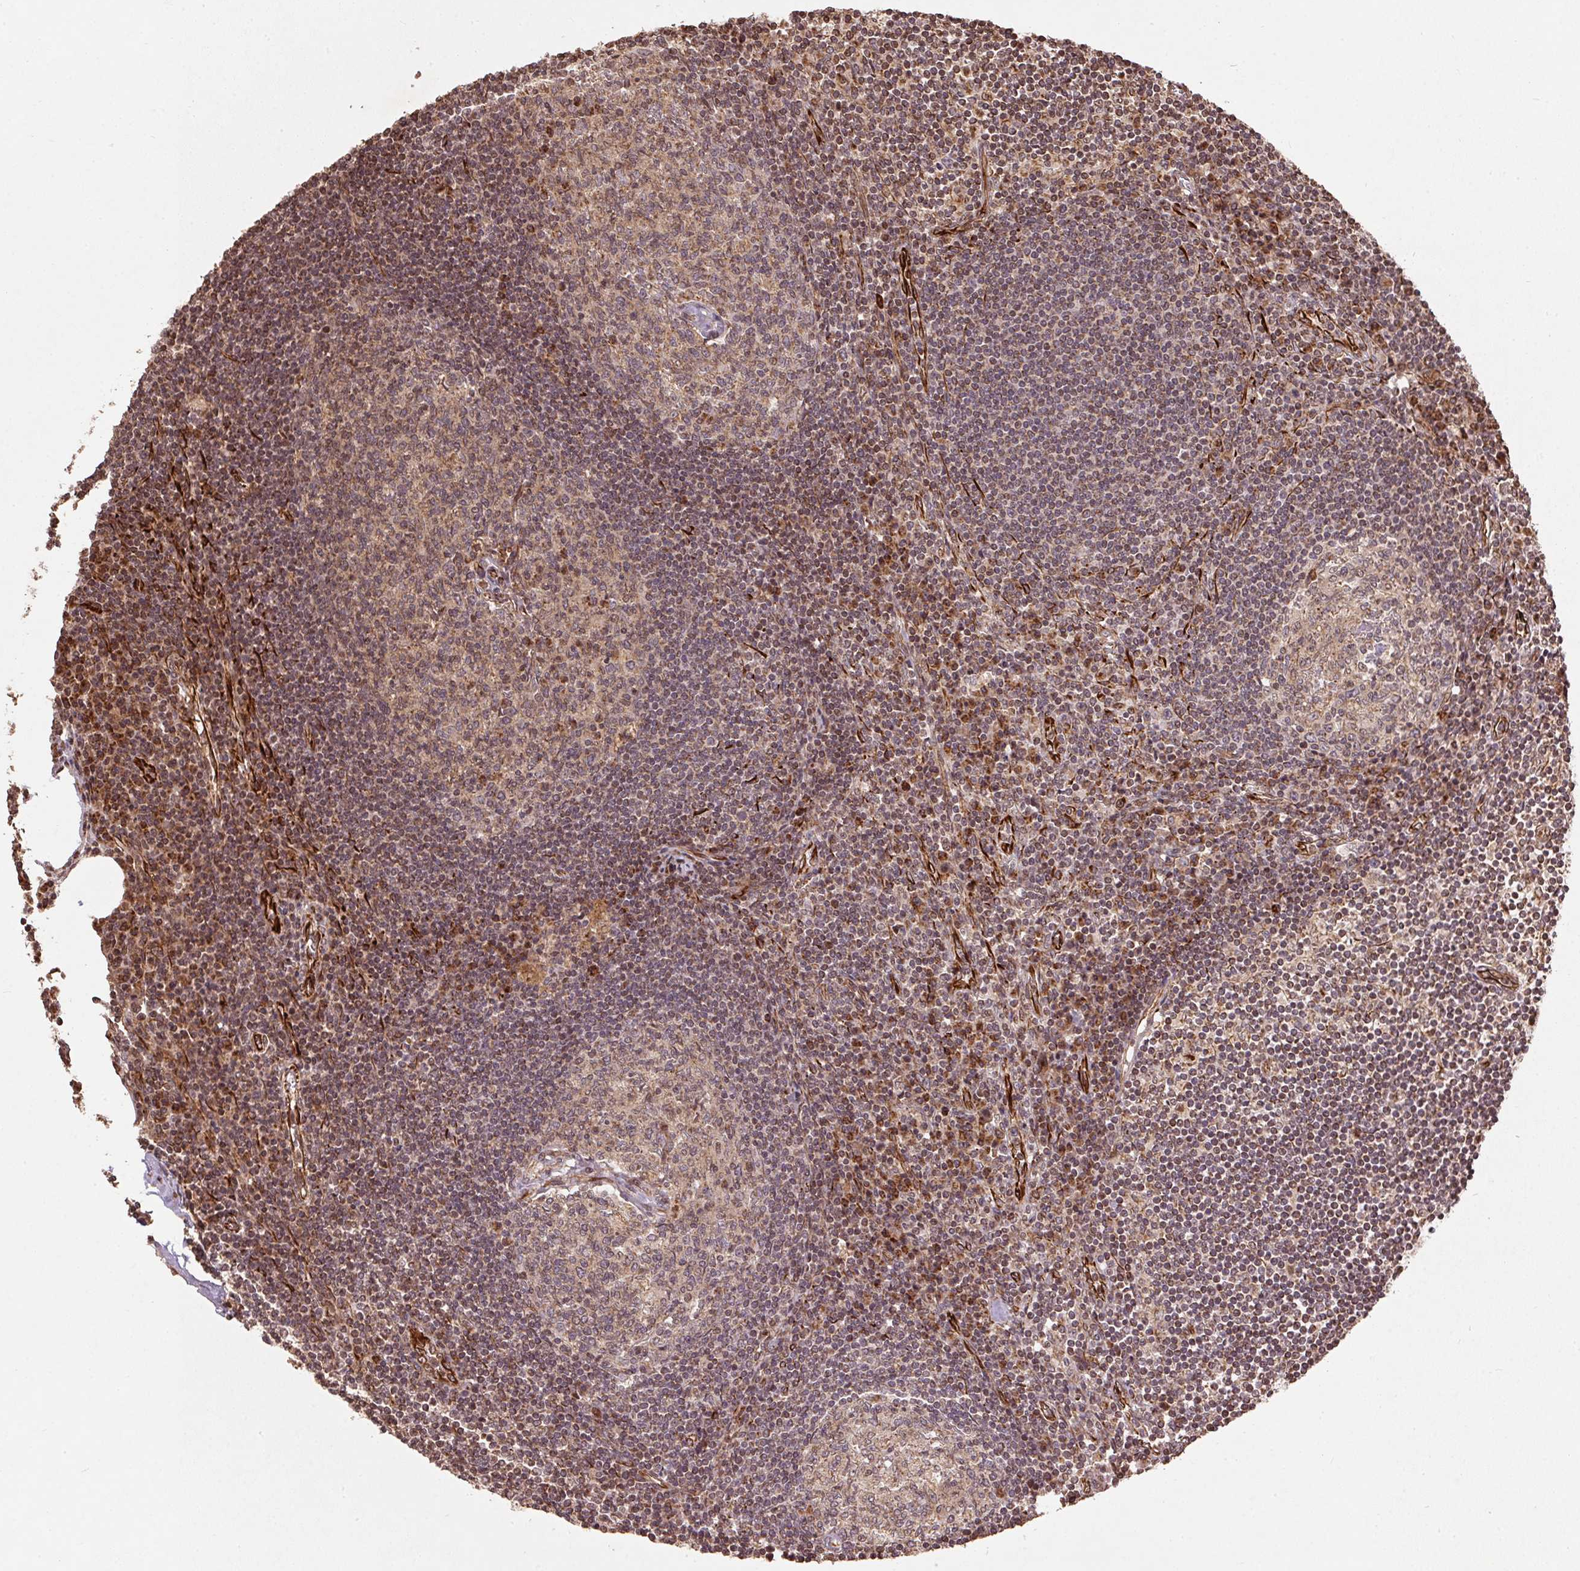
{"staining": {"intensity": "weak", "quantity": "<25%", "location": "cytoplasmic/membranous"}, "tissue": "lymph node", "cell_type": "Germinal center cells", "image_type": "normal", "snomed": [{"axis": "morphology", "description": "Normal tissue, NOS"}, {"axis": "topography", "description": "Lymph node"}], "caption": "This is an immunohistochemistry (IHC) histopathology image of normal human lymph node. There is no expression in germinal center cells.", "gene": "SPRED2", "patient": {"sex": "male", "age": 67}}